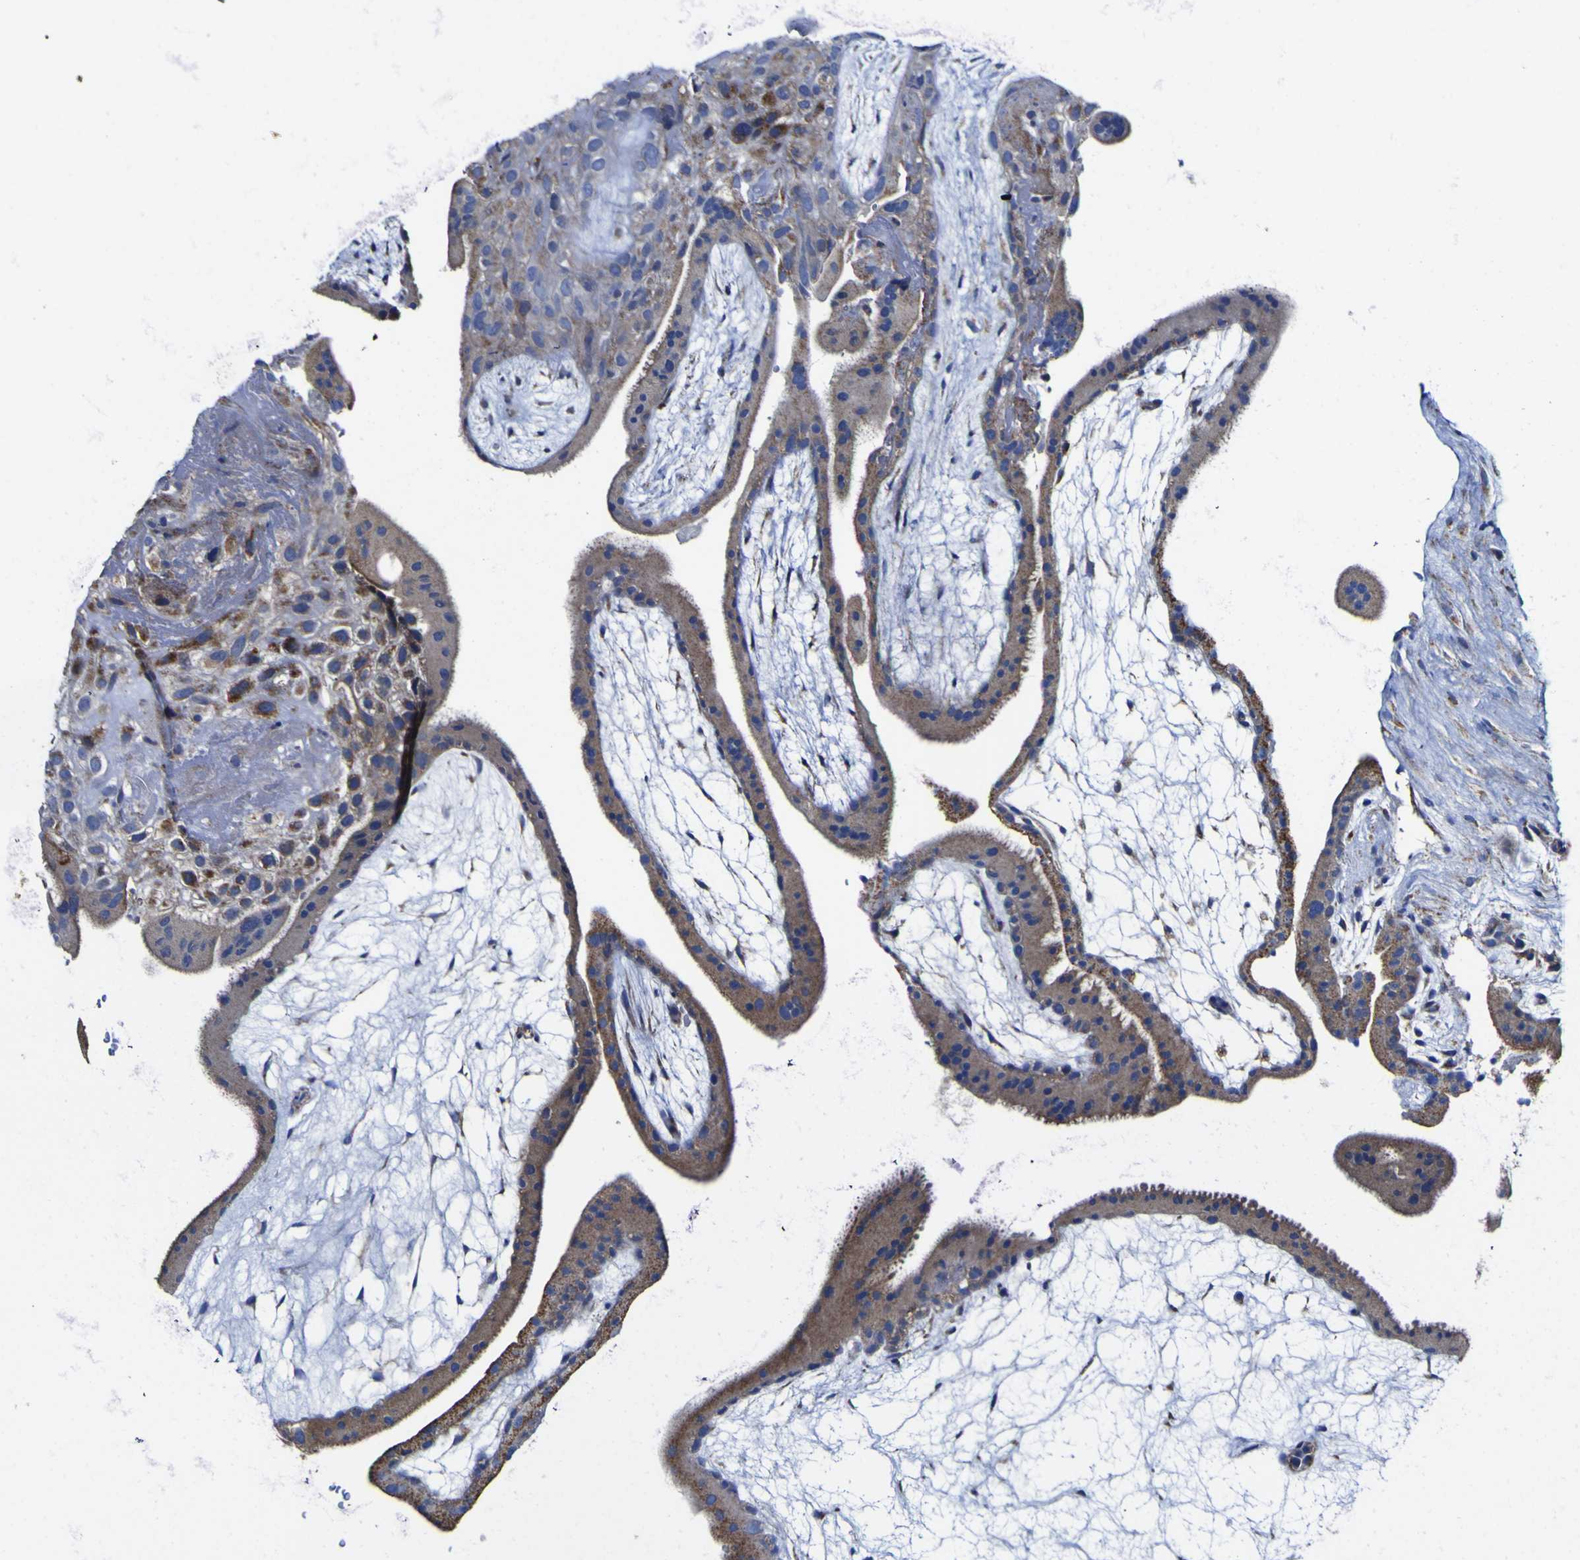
{"staining": {"intensity": "moderate", "quantity": ">75%", "location": "cytoplasmic/membranous"}, "tissue": "placenta", "cell_type": "Trophoblastic cells", "image_type": "normal", "snomed": [{"axis": "morphology", "description": "Normal tissue, NOS"}, {"axis": "topography", "description": "Placenta"}], "caption": "DAB immunohistochemical staining of normal placenta shows moderate cytoplasmic/membranous protein staining in approximately >75% of trophoblastic cells. (DAB (3,3'-diaminobenzidine) IHC with brightfield microscopy, high magnification).", "gene": "CCDC90B", "patient": {"sex": "female", "age": 19}}